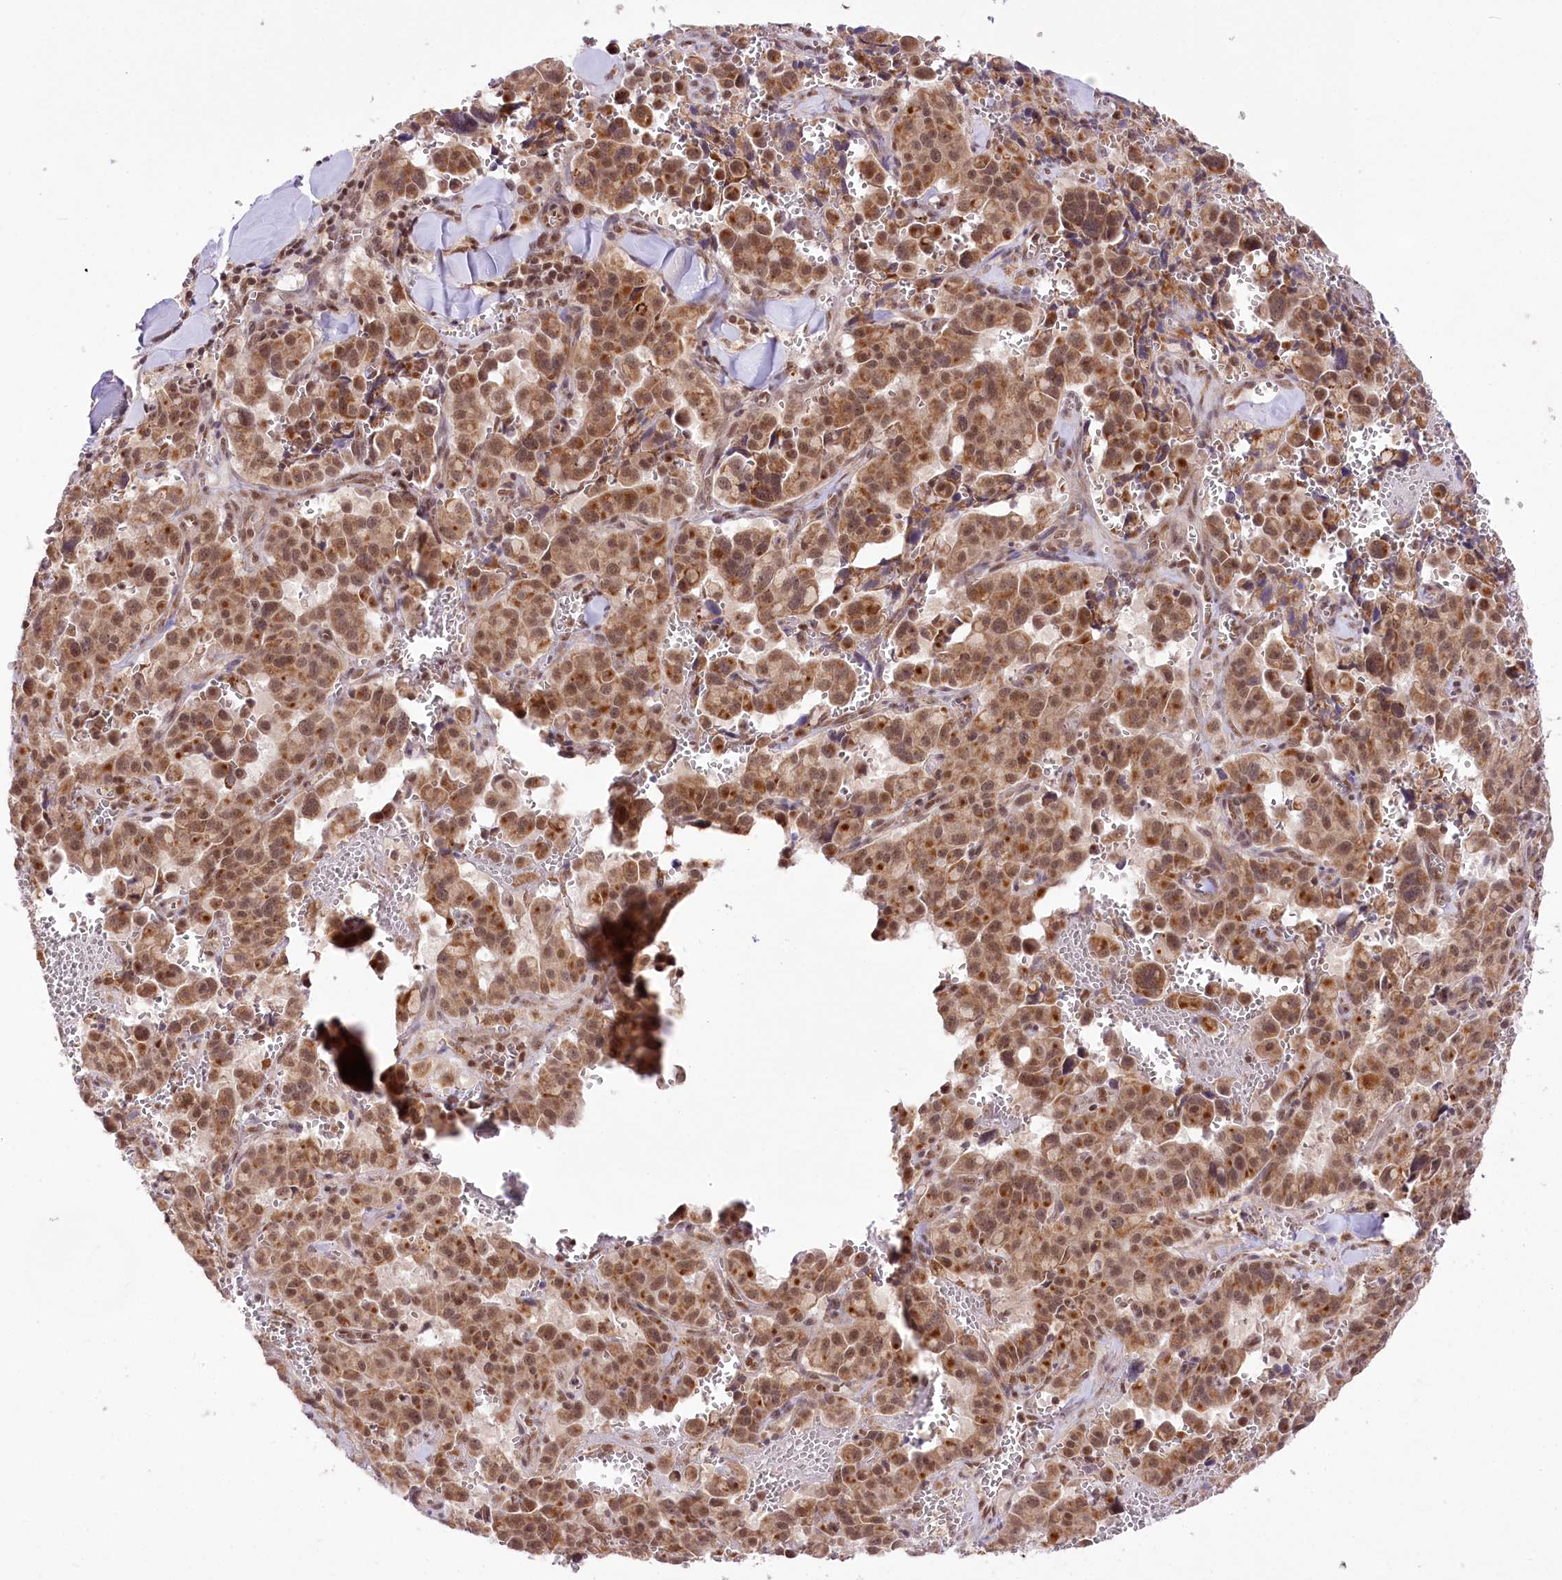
{"staining": {"intensity": "moderate", "quantity": ">75%", "location": "cytoplasmic/membranous,nuclear"}, "tissue": "pancreatic cancer", "cell_type": "Tumor cells", "image_type": "cancer", "snomed": [{"axis": "morphology", "description": "Adenocarcinoma, NOS"}, {"axis": "topography", "description": "Pancreas"}], "caption": "Moderate cytoplasmic/membranous and nuclear positivity is seen in about >75% of tumor cells in pancreatic cancer.", "gene": "ZMAT2", "patient": {"sex": "male", "age": 65}}